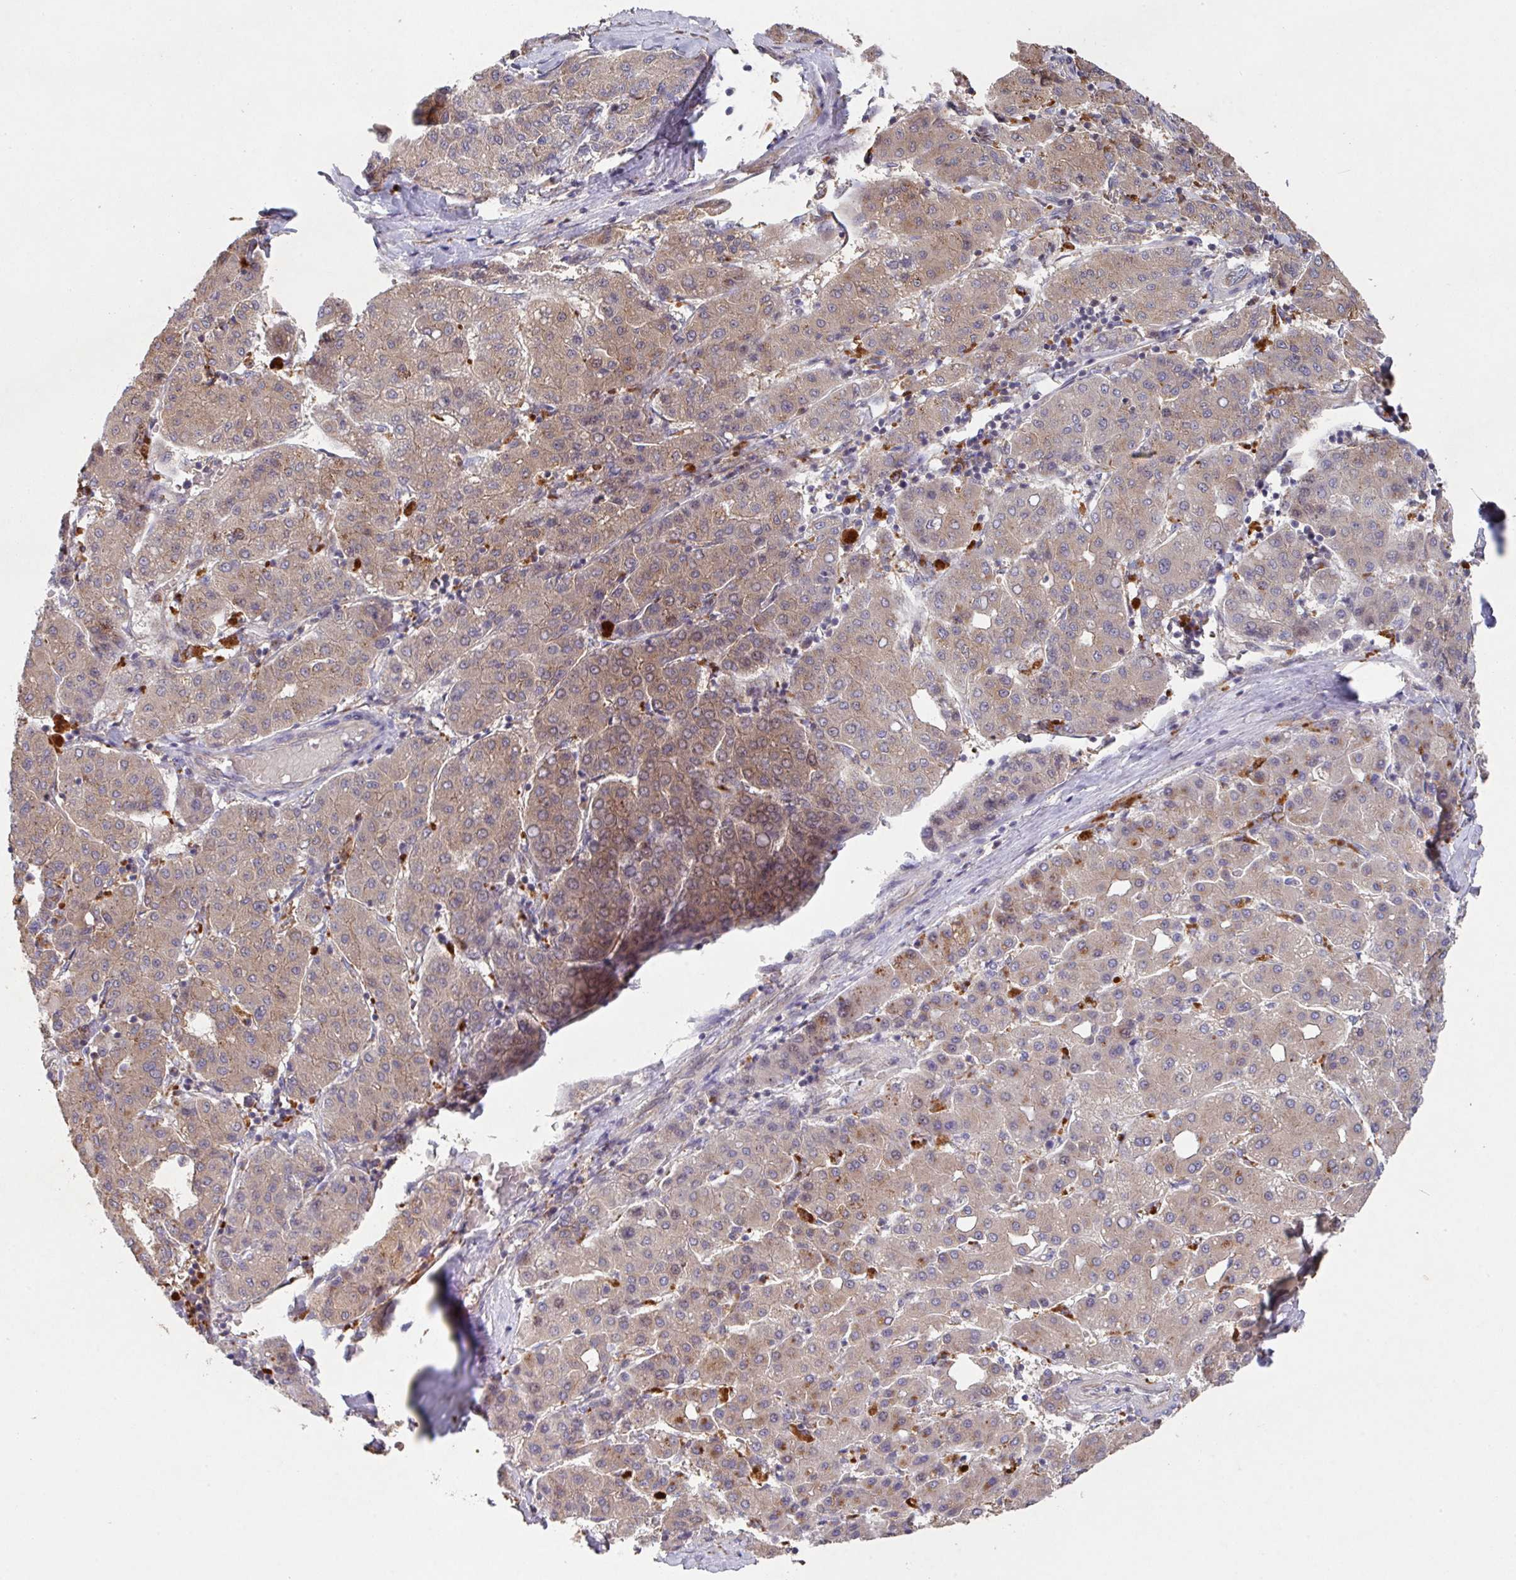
{"staining": {"intensity": "weak", "quantity": ">75%", "location": "cytoplasmic/membranous"}, "tissue": "liver cancer", "cell_type": "Tumor cells", "image_type": "cancer", "snomed": [{"axis": "morphology", "description": "Carcinoma, Hepatocellular, NOS"}, {"axis": "topography", "description": "Liver"}], "caption": "Brown immunohistochemical staining in human hepatocellular carcinoma (liver) displays weak cytoplasmic/membranous positivity in approximately >75% of tumor cells.", "gene": "TRIM14", "patient": {"sex": "male", "age": 65}}